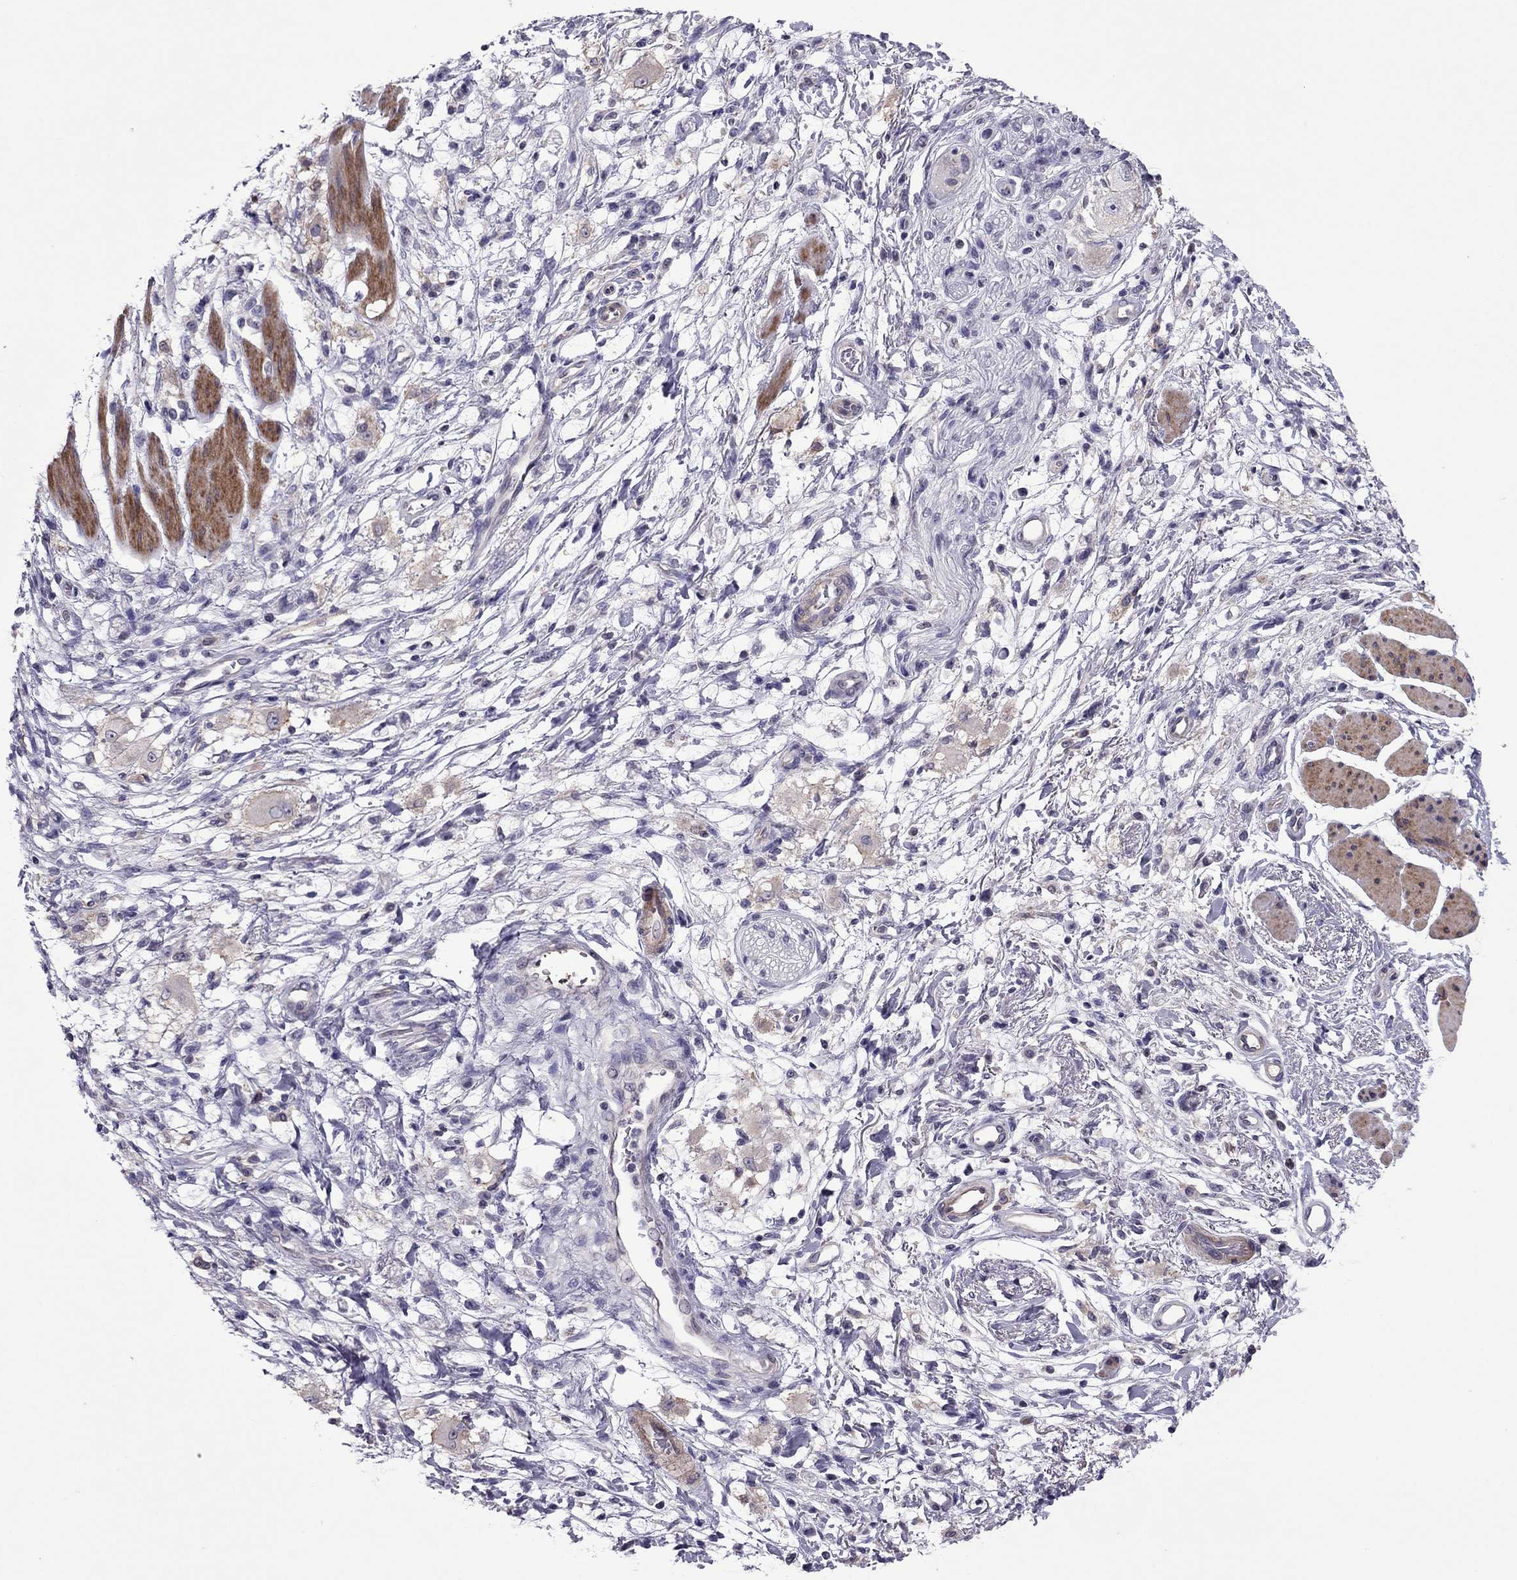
{"staining": {"intensity": "negative", "quantity": "none", "location": "none"}, "tissue": "stomach cancer", "cell_type": "Tumor cells", "image_type": "cancer", "snomed": [{"axis": "morphology", "description": "Adenocarcinoma, NOS"}, {"axis": "topography", "description": "Stomach"}], "caption": "Stomach cancer stained for a protein using immunohistochemistry (IHC) reveals no positivity tumor cells.", "gene": "SLC16A8", "patient": {"sex": "female", "age": 60}}